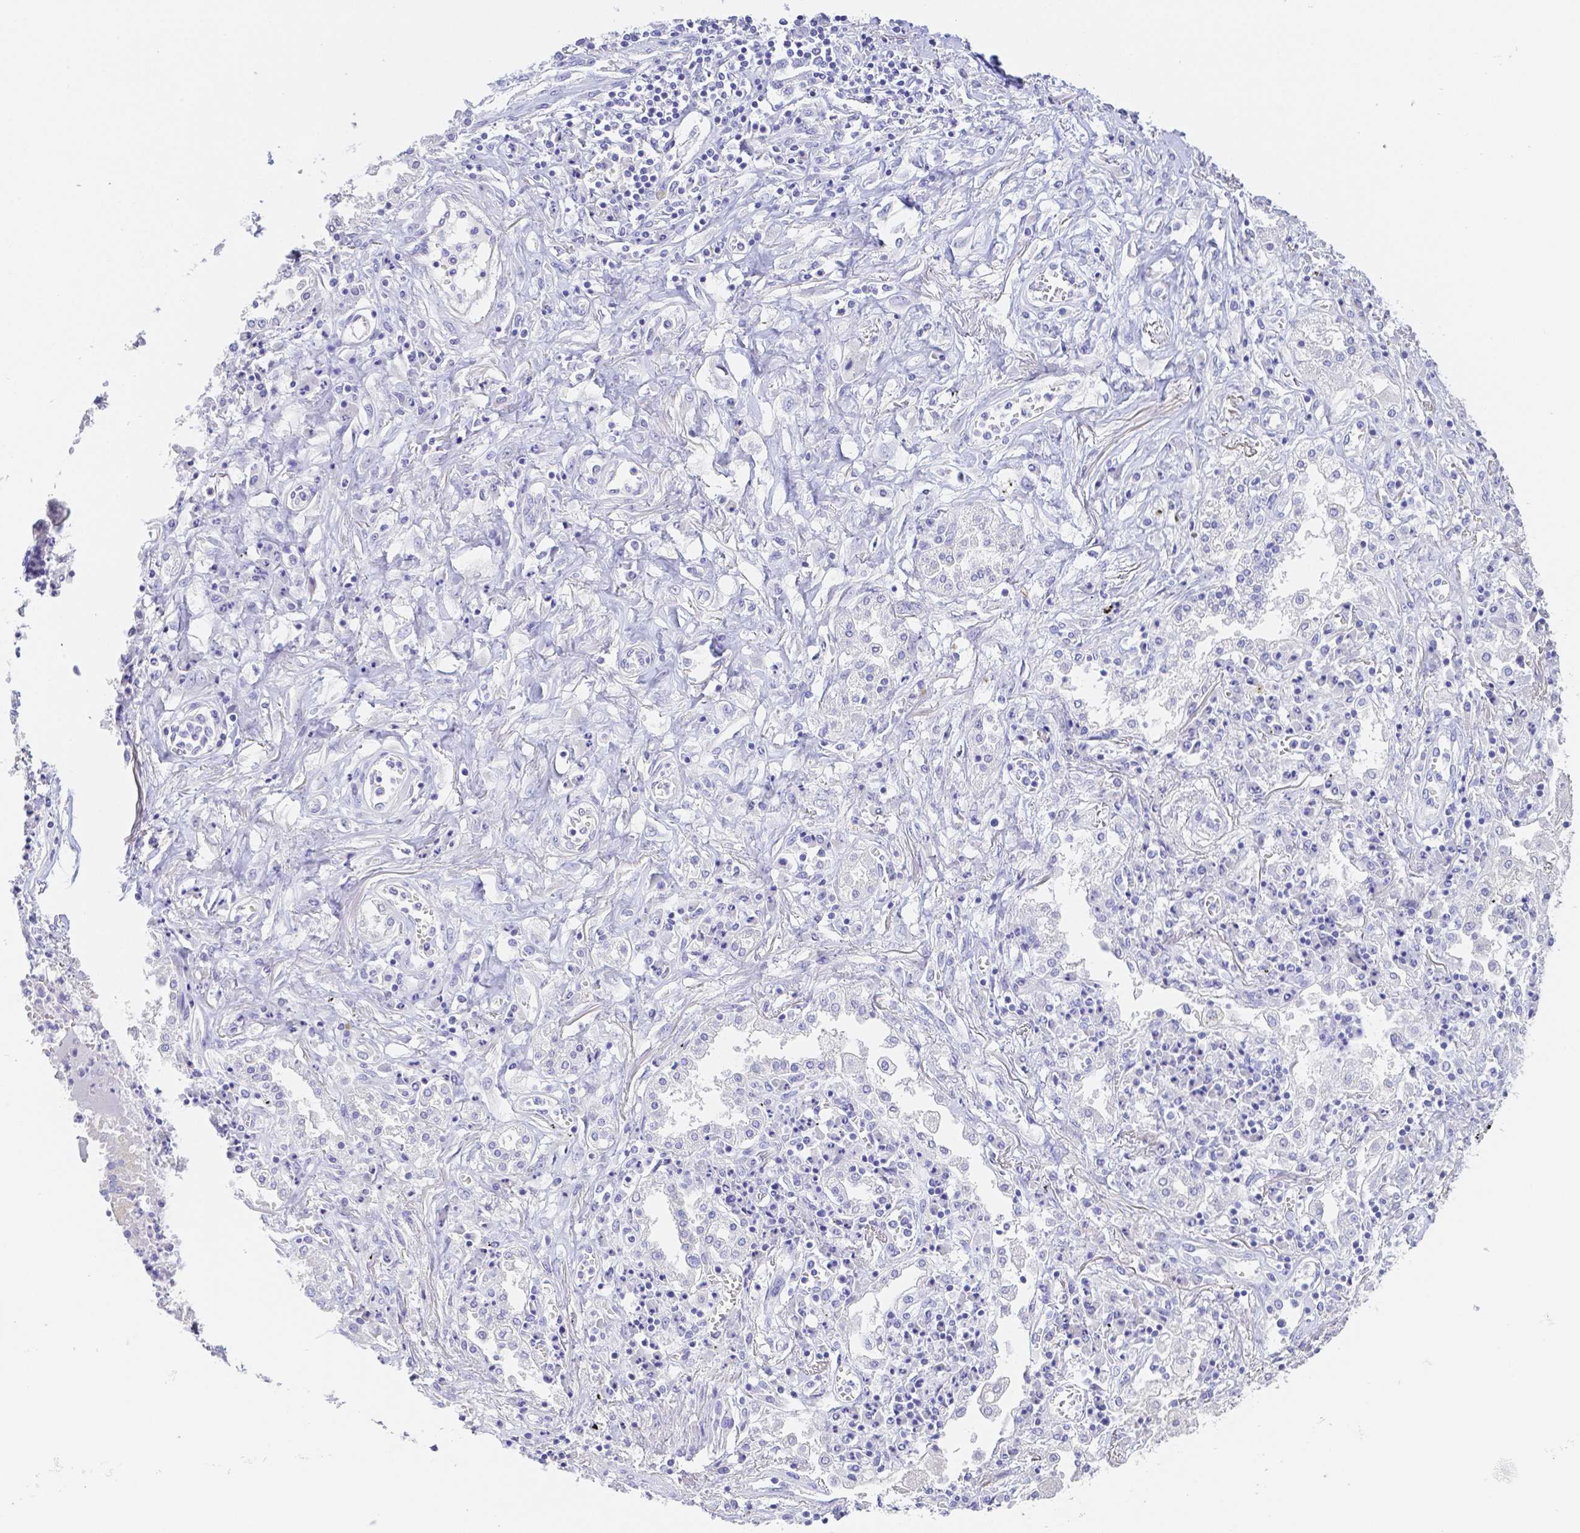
{"staining": {"intensity": "negative", "quantity": "none", "location": "none"}, "tissue": "lung cancer", "cell_type": "Tumor cells", "image_type": "cancer", "snomed": [{"axis": "morphology", "description": "Squamous cell carcinoma, NOS"}, {"axis": "morphology", "description": "Squamous cell carcinoma, metastatic, NOS"}, {"axis": "topography", "description": "Lung"}, {"axis": "topography", "description": "Pleura, NOS"}], "caption": "DAB (3,3'-diaminobenzidine) immunohistochemical staining of lung metastatic squamous cell carcinoma demonstrates no significant positivity in tumor cells. Nuclei are stained in blue.", "gene": "ZG16B", "patient": {"sex": "male", "age": 72}}